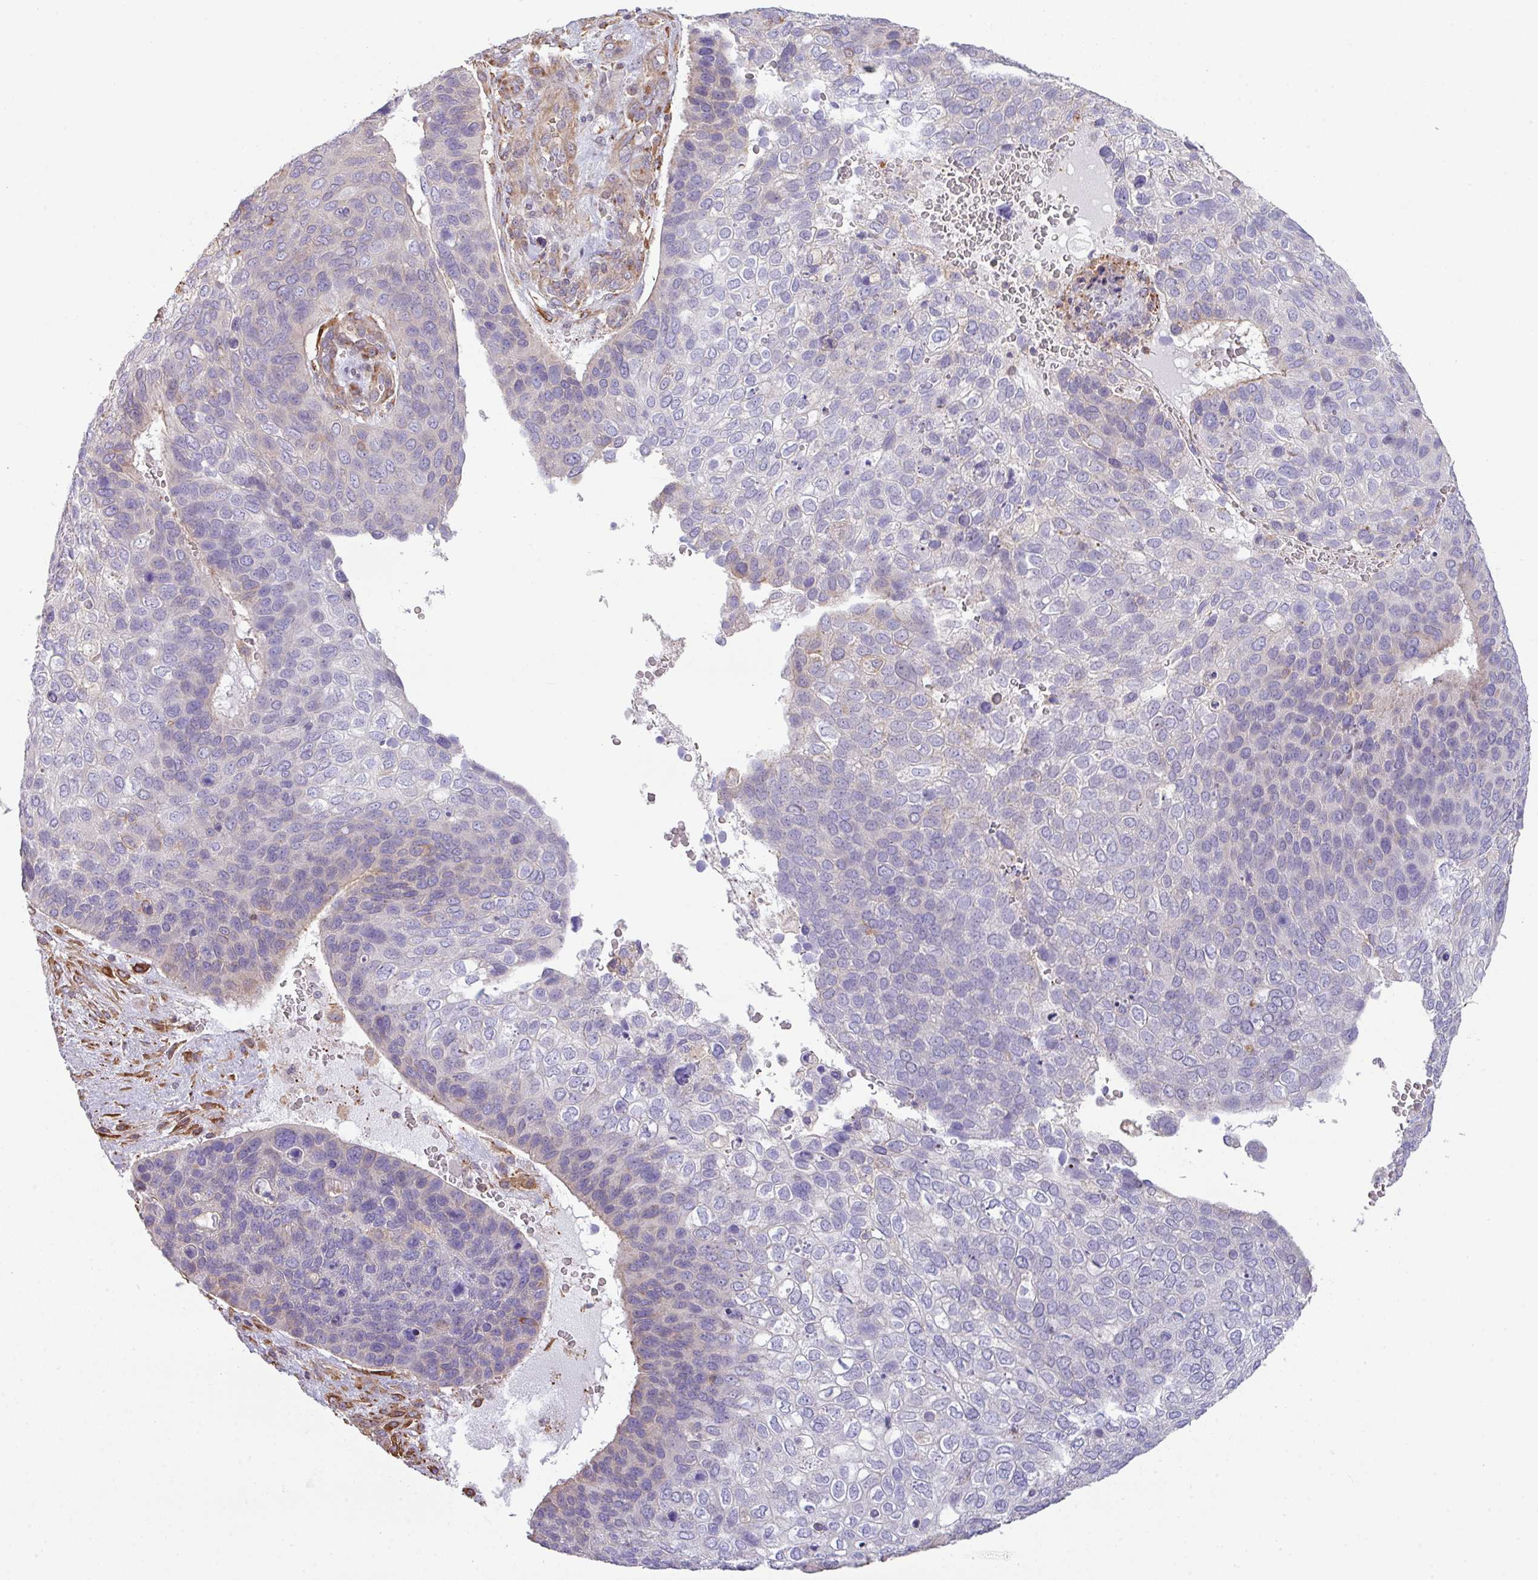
{"staining": {"intensity": "negative", "quantity": "none", "location": "none"}, "tissue": "skin cancer", "cell_type": "Tumor cells", "image_type": "cancer", "snomed": [{"axis": "morphology", "description": "Basal cell carcinoma"}, {"axis": "topography", "description": "Skin"}], "caption": "DAB (3,3'-diaminobenzidine) immunohistochemical staining of human skin basal cell carcinoma displays no significant positivity in tumor cells.", "gene": "LRRC41", "patient": {"sex": "female", "age": 74}}